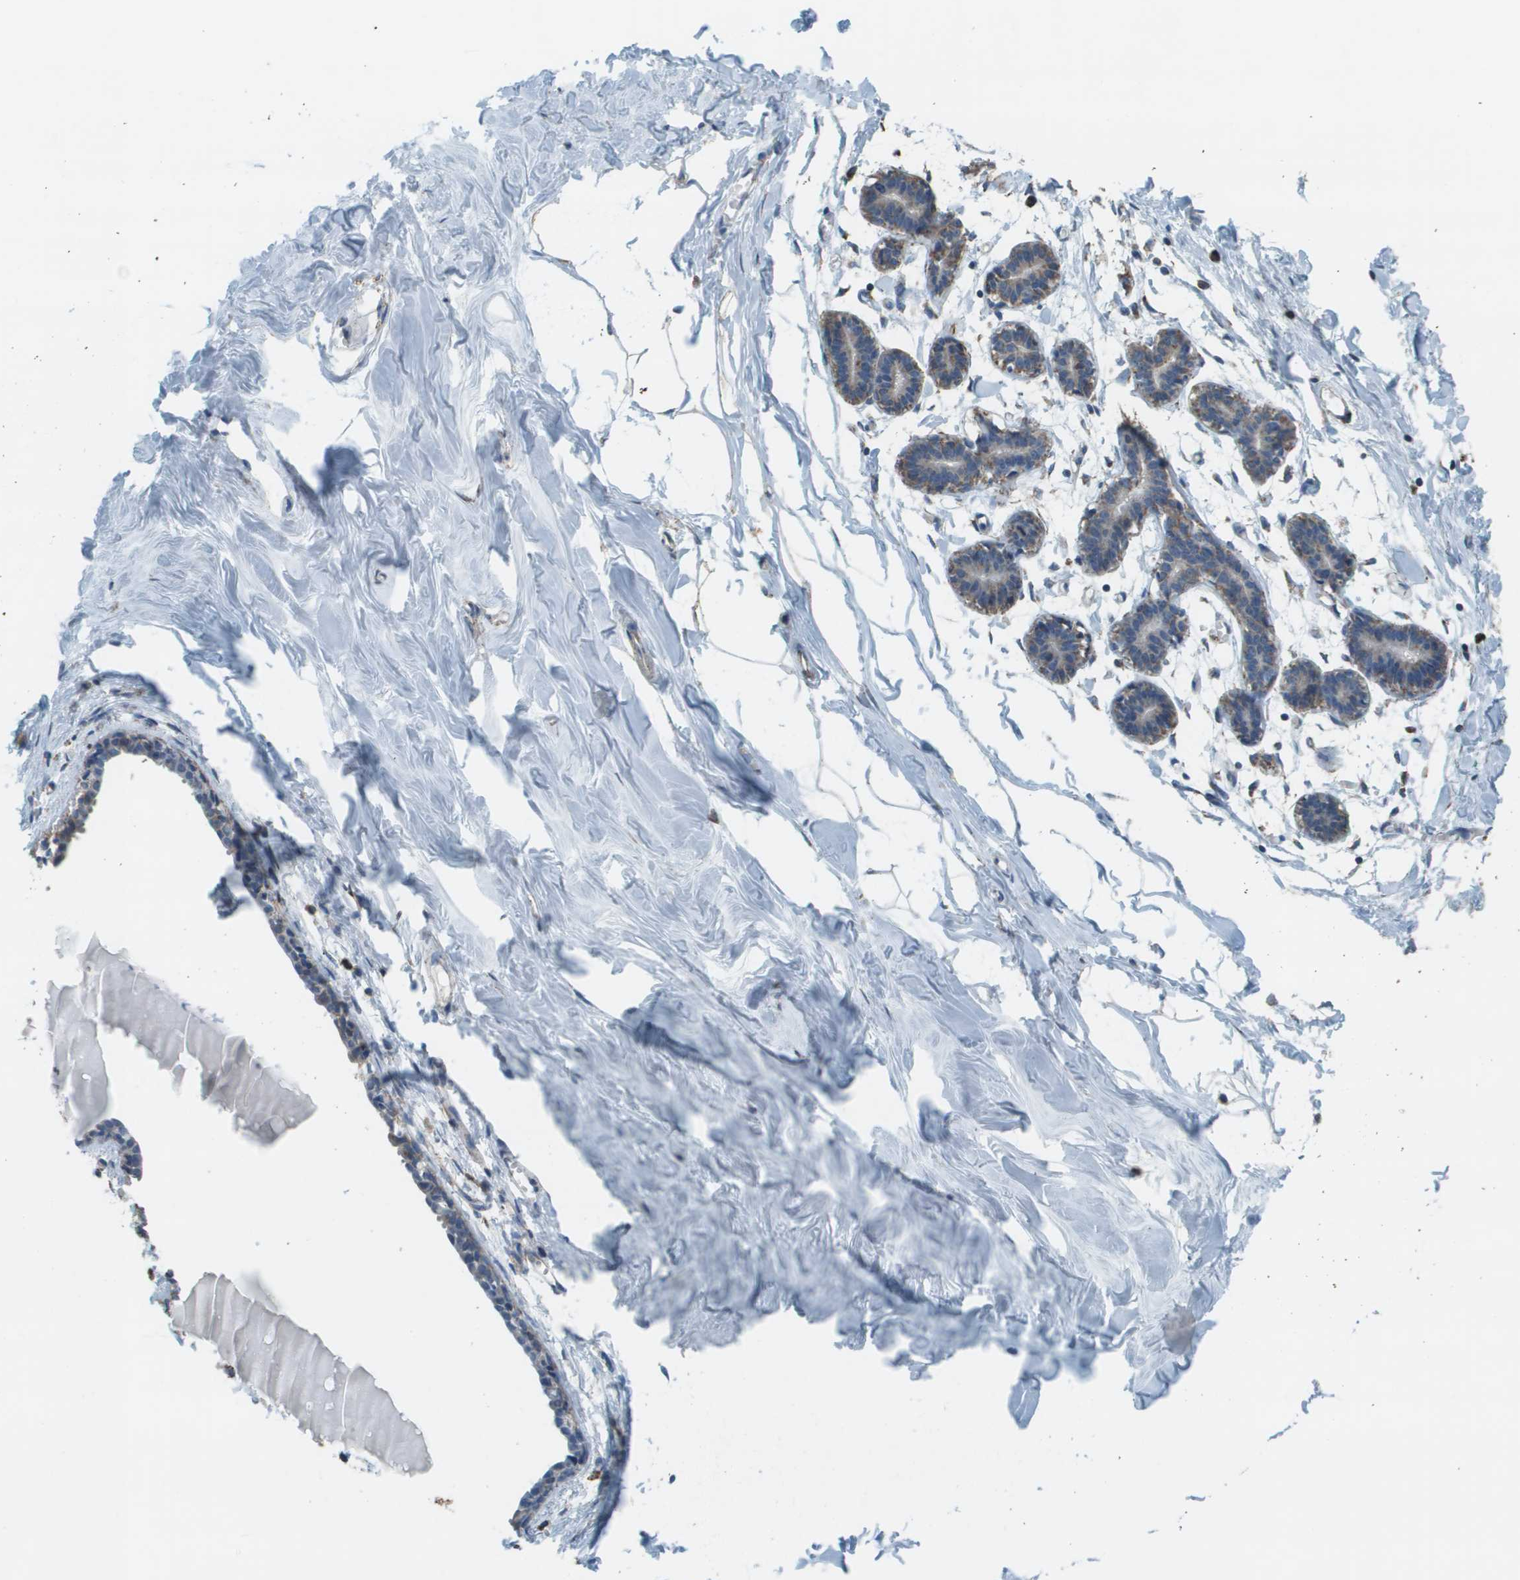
{"staining": {"intensity": "negative", "quantity": "none", "location": "none"}, "tissue": "breast", "cell_type": "Adipocytes", "image_type": "normal", "snomed": [{"axis": "morphology", "description": "Normal tissue, NOS"}, {"axis": "topography", "description": "Breast"}], "caption": "The histopathology image reveals no significant expression in adipocytes of breast. Nuclei are stained in blue.", "gene": "FH", "patient": {"sex": "female", "age": 27}}